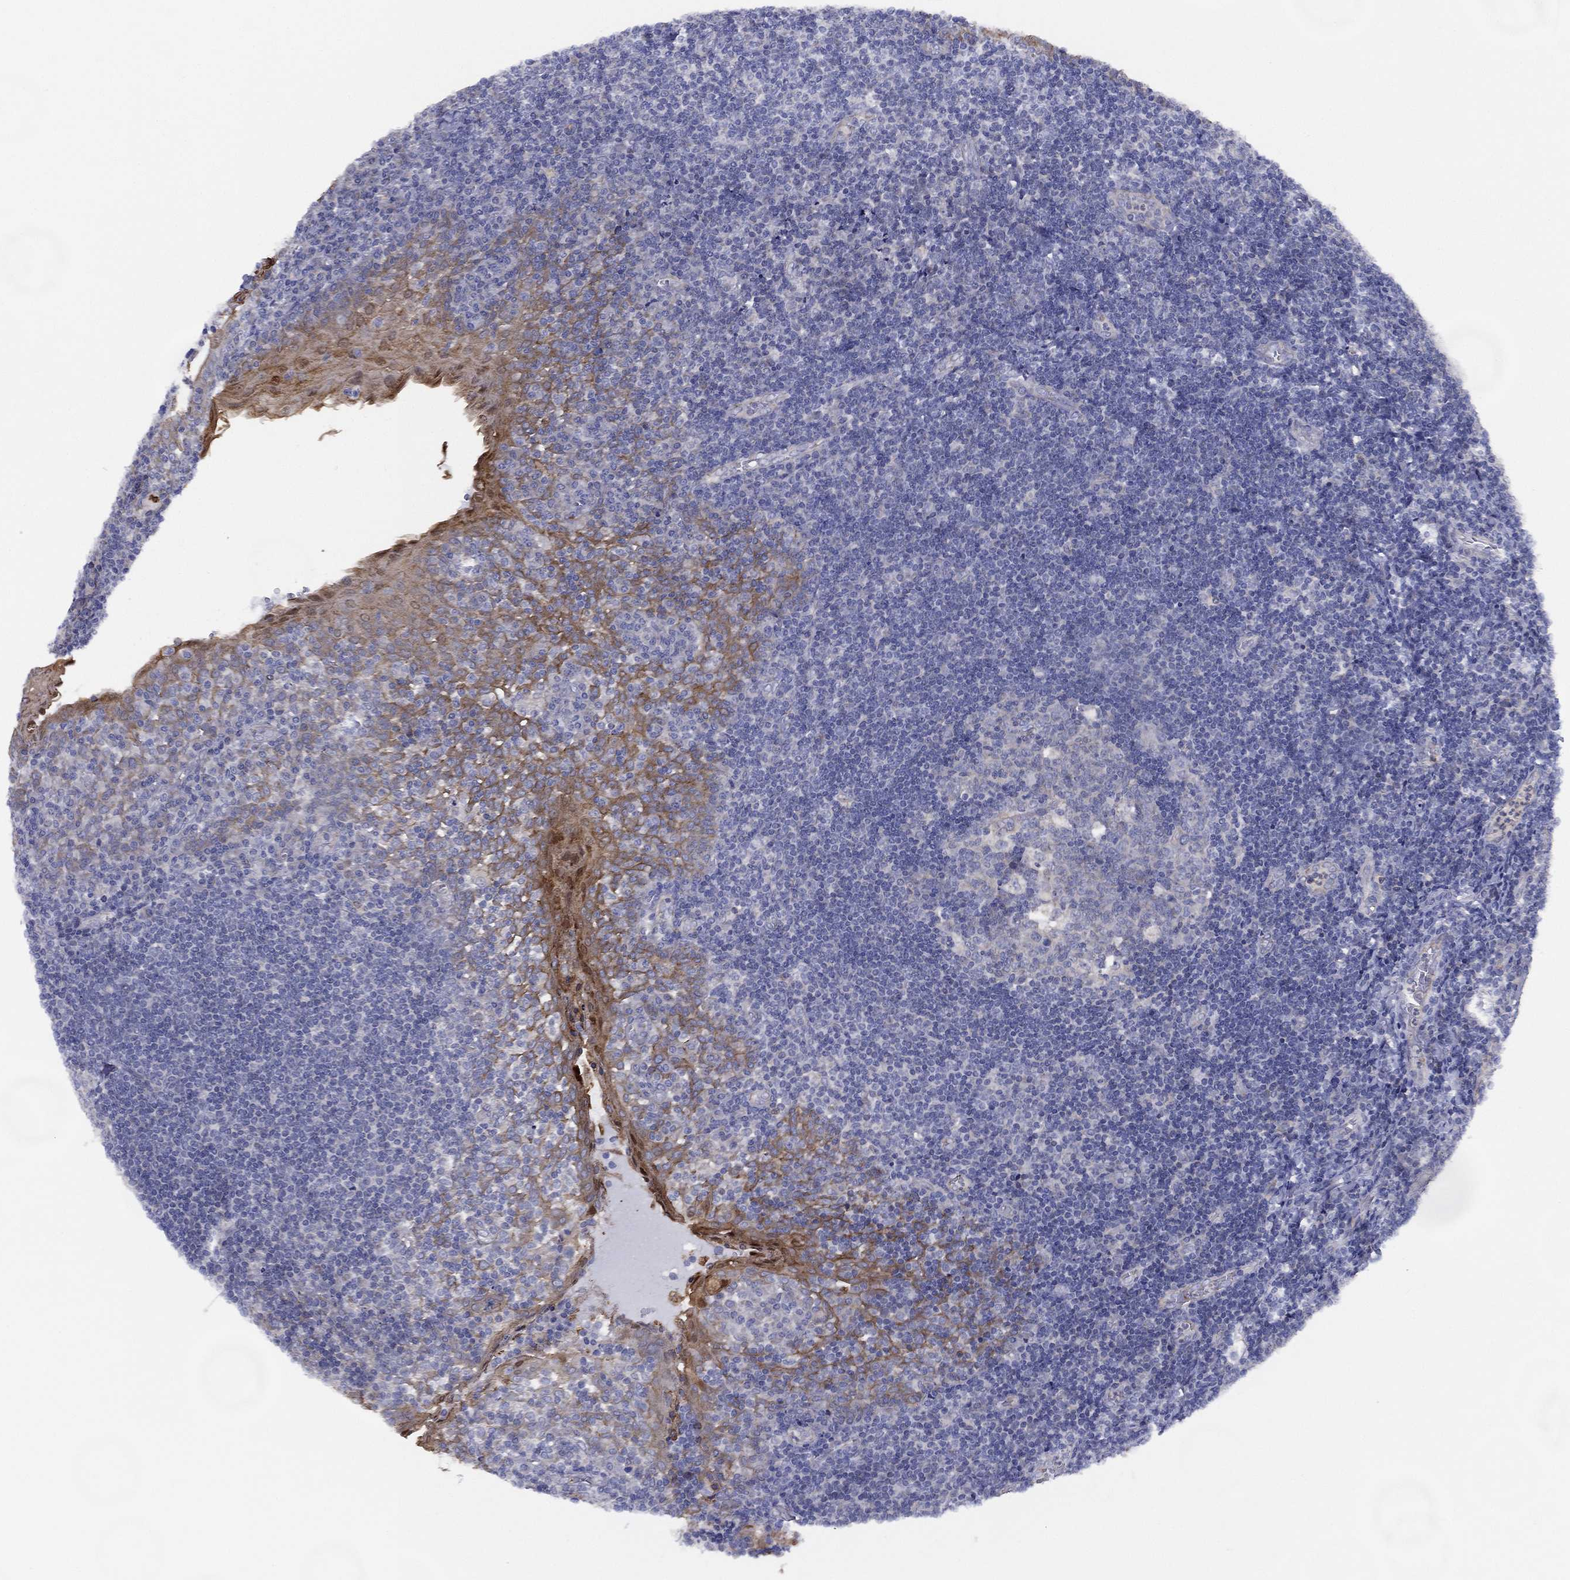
{"staining": {"intensity": "negative", "quantity": "none", "location": "none"}, "tissue": "tonsil", "cell_type": "Germinal center cells", "image_type": "normal", "snomed": [{"axis": "morphology", "description": "Normal tissue, NOS"}, {"axis": "topography", "description": "Tonsil"}], "caption": "DAB immunohistochemical staining of benign tonsil displays no significant staining in germinal center cells. (Stains: DAB immunohistochemistry with hematoxylin counter stain, Microscopy: brightfield microscopy at high magnification).", "gene": "ZNF223", "patient": {"sex": "female", "age": 13}}